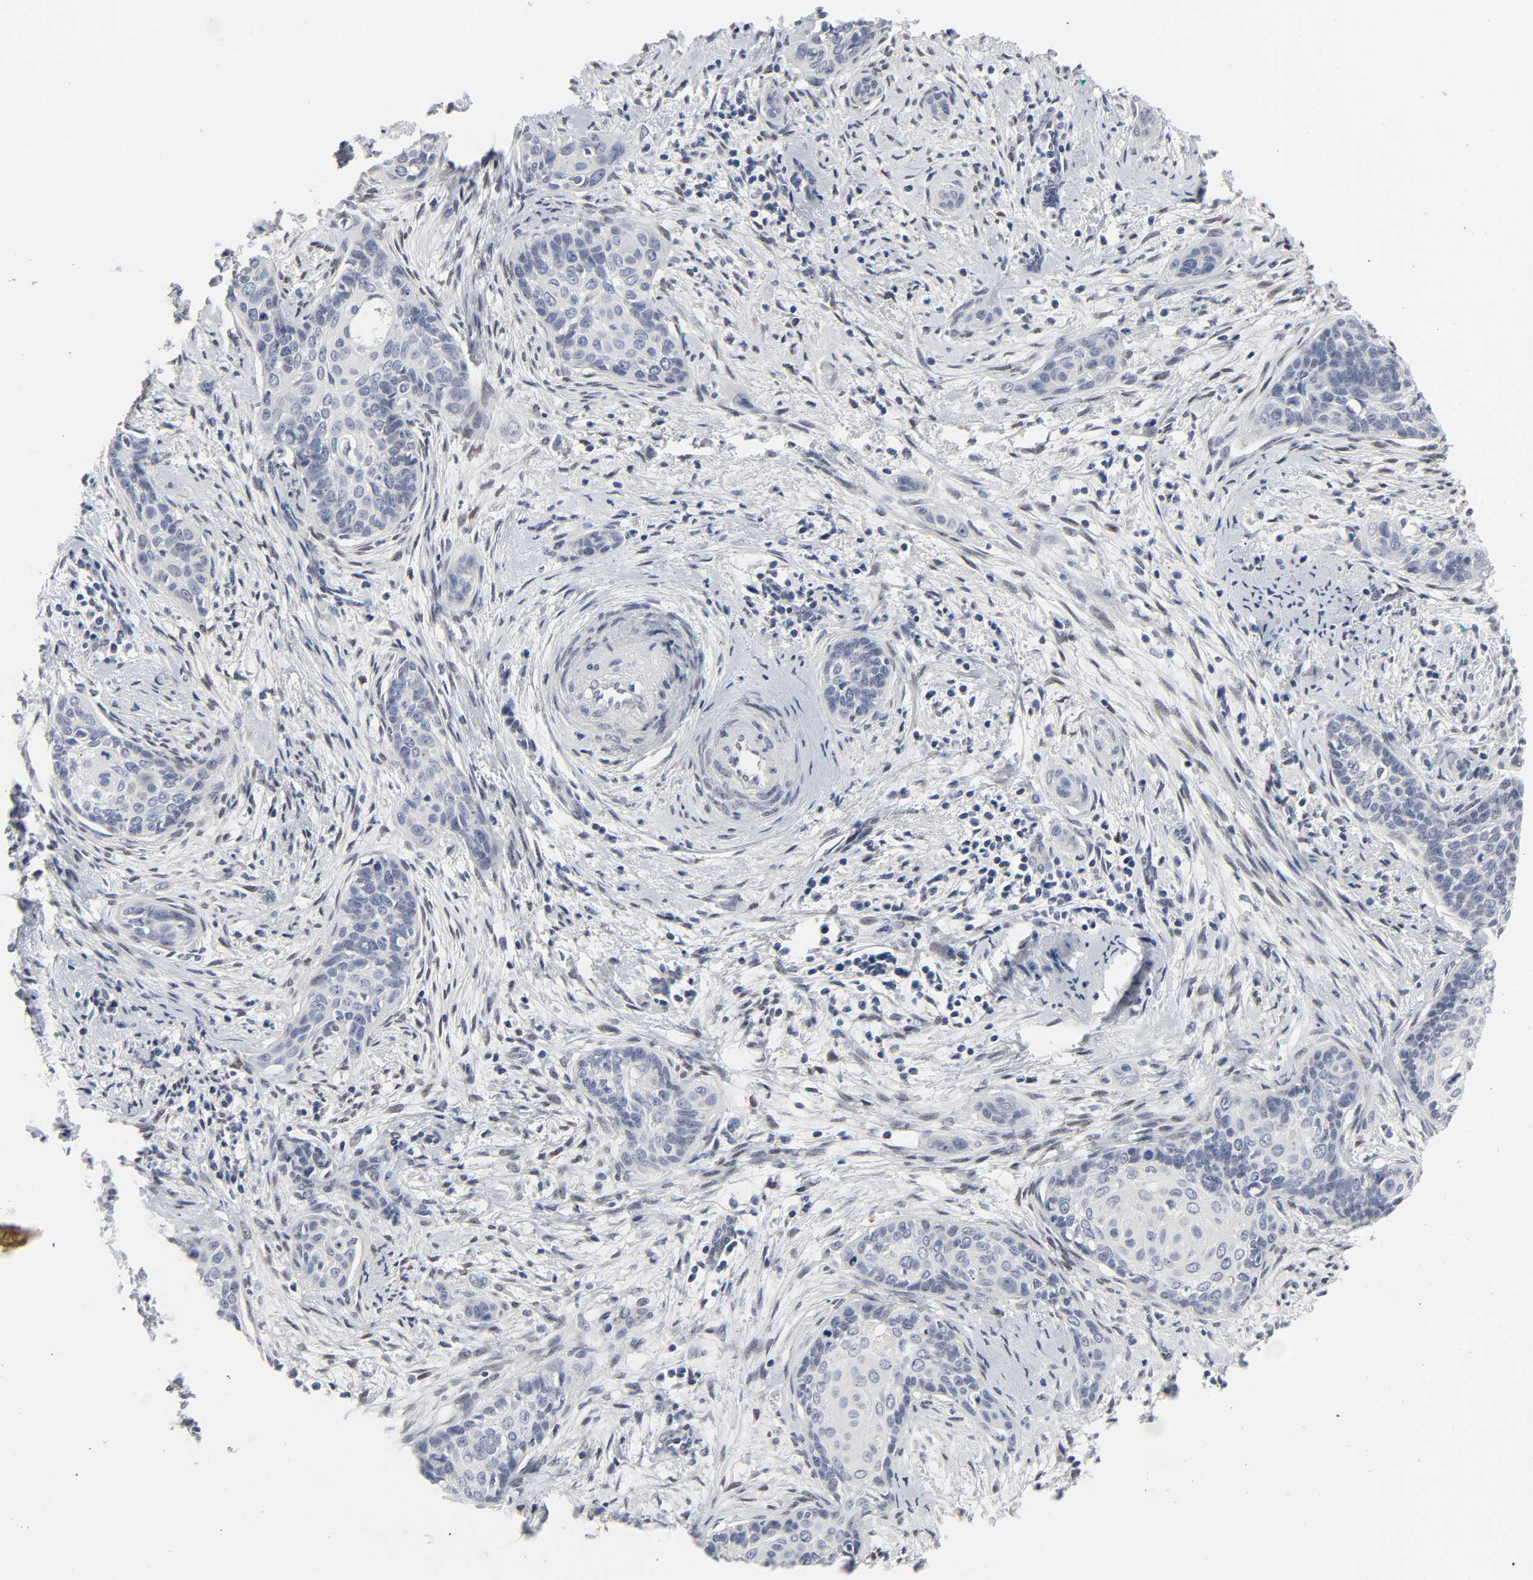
{"staining": {"intensity": "negative", "quantity": "none", "location": "none"}, "tissue": "cervical cancer", "cell_type": "Tumor cells", "image_type": "cancer", "snomed": [{"axis": "morphology", "description": "Squamous cell carcinoma, NOS"}, {"axis": "topography", "description": "Cervix"}], "caption": "This is a micrograph of immunohistochemistry (IHC) staining of cervical cancer (squamous cell carcinoma), which shows no expression in tumor cells.", "gene": "SALL2", "patient": {"sex": "female", "age": 33}}